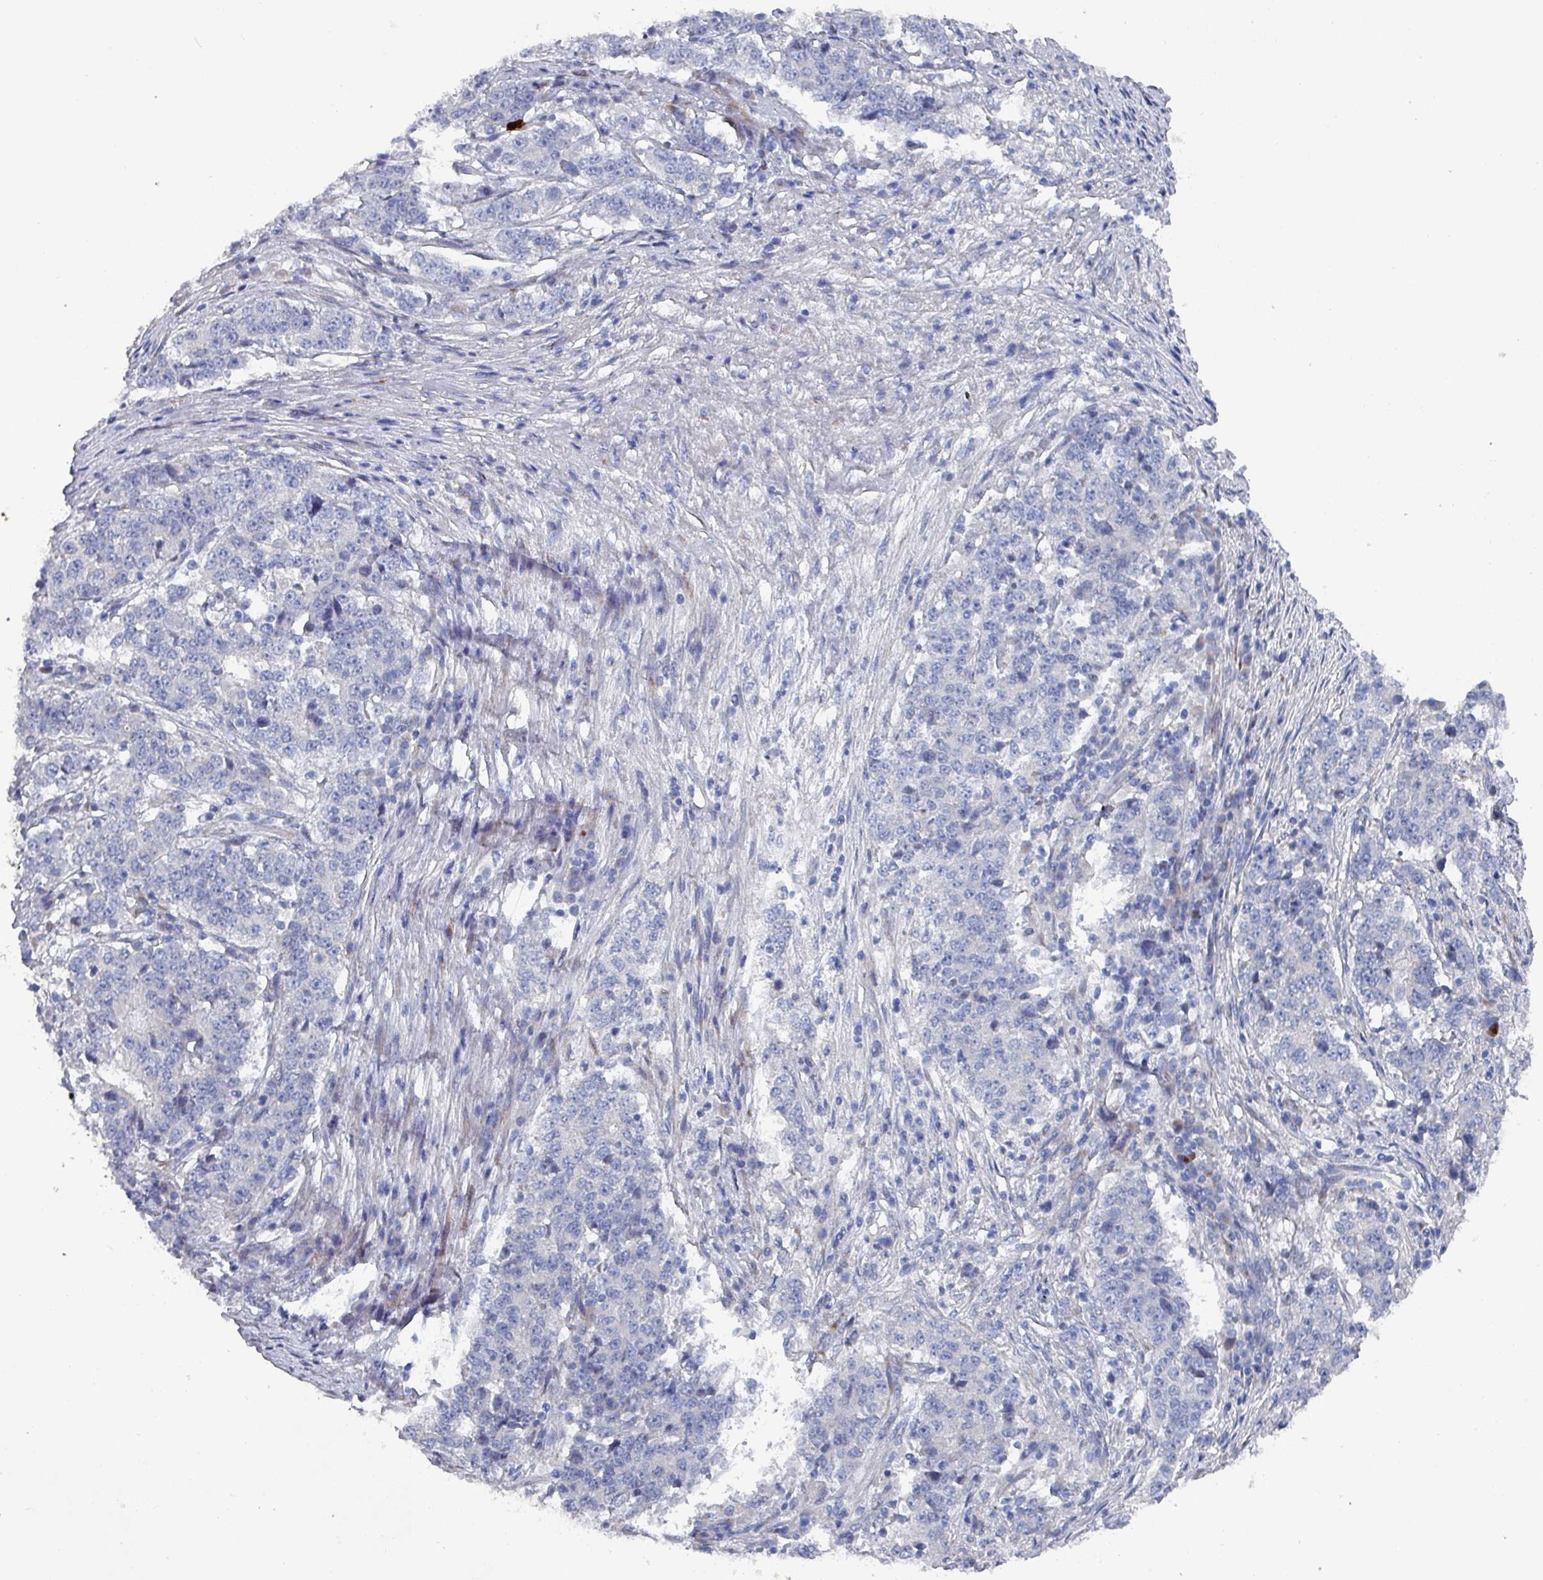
{"staining": {"intensity": "negative", "quantity": "none", "location": "none"}, "tissue": "stomach cancer", "cell_type": "Tumor cells", "image_type": "cancer", "snomed": [{"axis": "morphology", "description": "Adenocarcinoma, NOS"}, {"axis": "topography", "description": "Stomach"}], "caption": "Immunohistochemistry (IHC) histopathology image of human stomach adenocarcinoma stained for a protein (brown), which displays no expression in tumor cells.", "gene": "DRD5", "patient": {"sex": "male", "age": 59}}